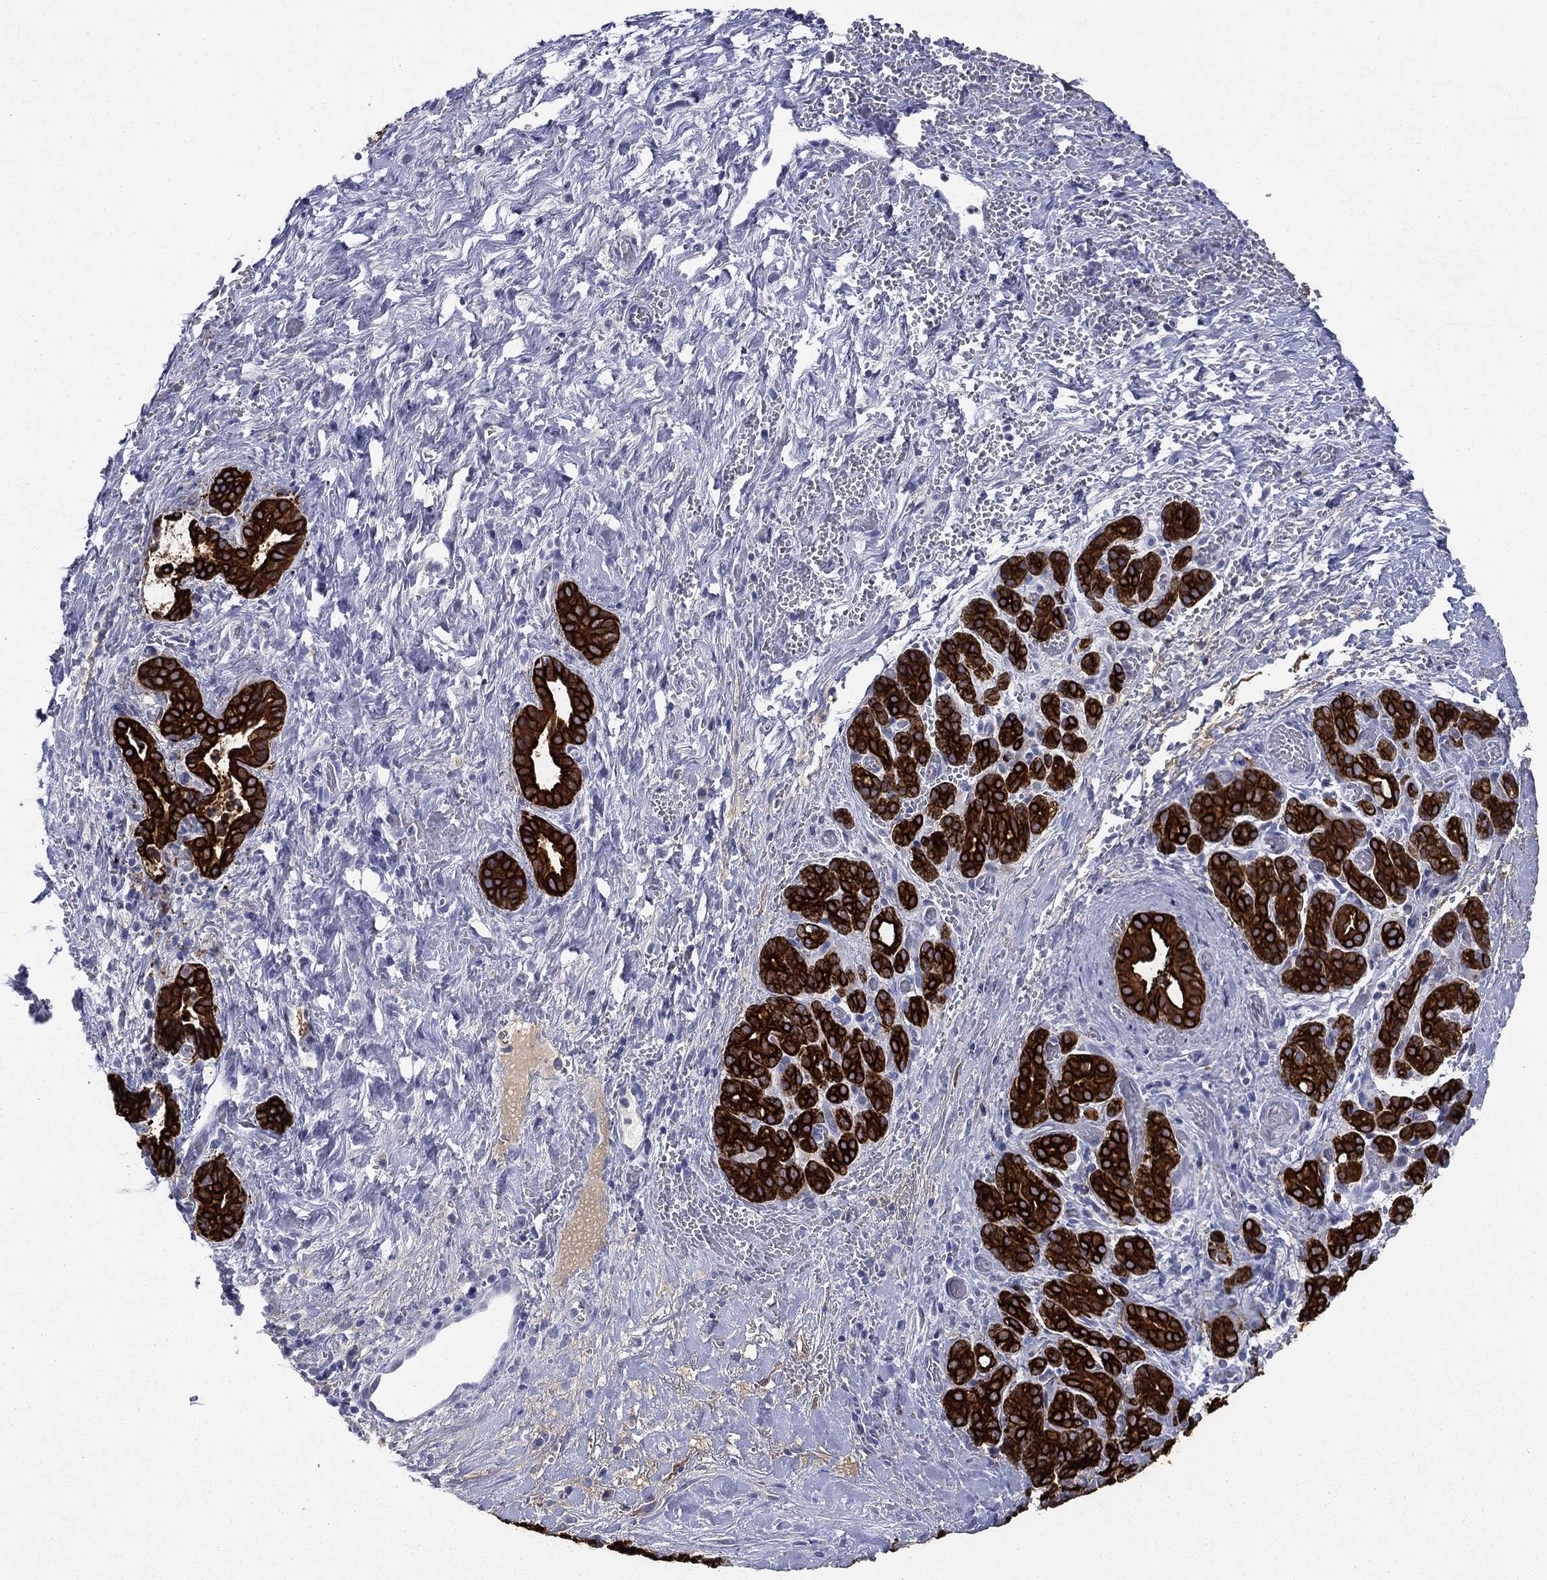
{"staining": {"intensity": "strong", "quantity": ">75%", "location": "cytoplasmic/membranous"}, "tissue": "pancreatic cancer", "cell_type": "Tumor cells", "image_type": "cancer", "snomed": [{"axis": "morphology", "description": "Adenocarcinoma, NOS"}, {"axis": "topography", "description": "Pancreas"}], "caption": "DAB immunohistochemical staining of human pancreatic cancer (adenocarcinoma) displays strong cytoplasmic/membranous protein positivity in approximately >75% of tumor cells.", "gene": "KRT7", "patient": {"sex": "male", "age": 44}}